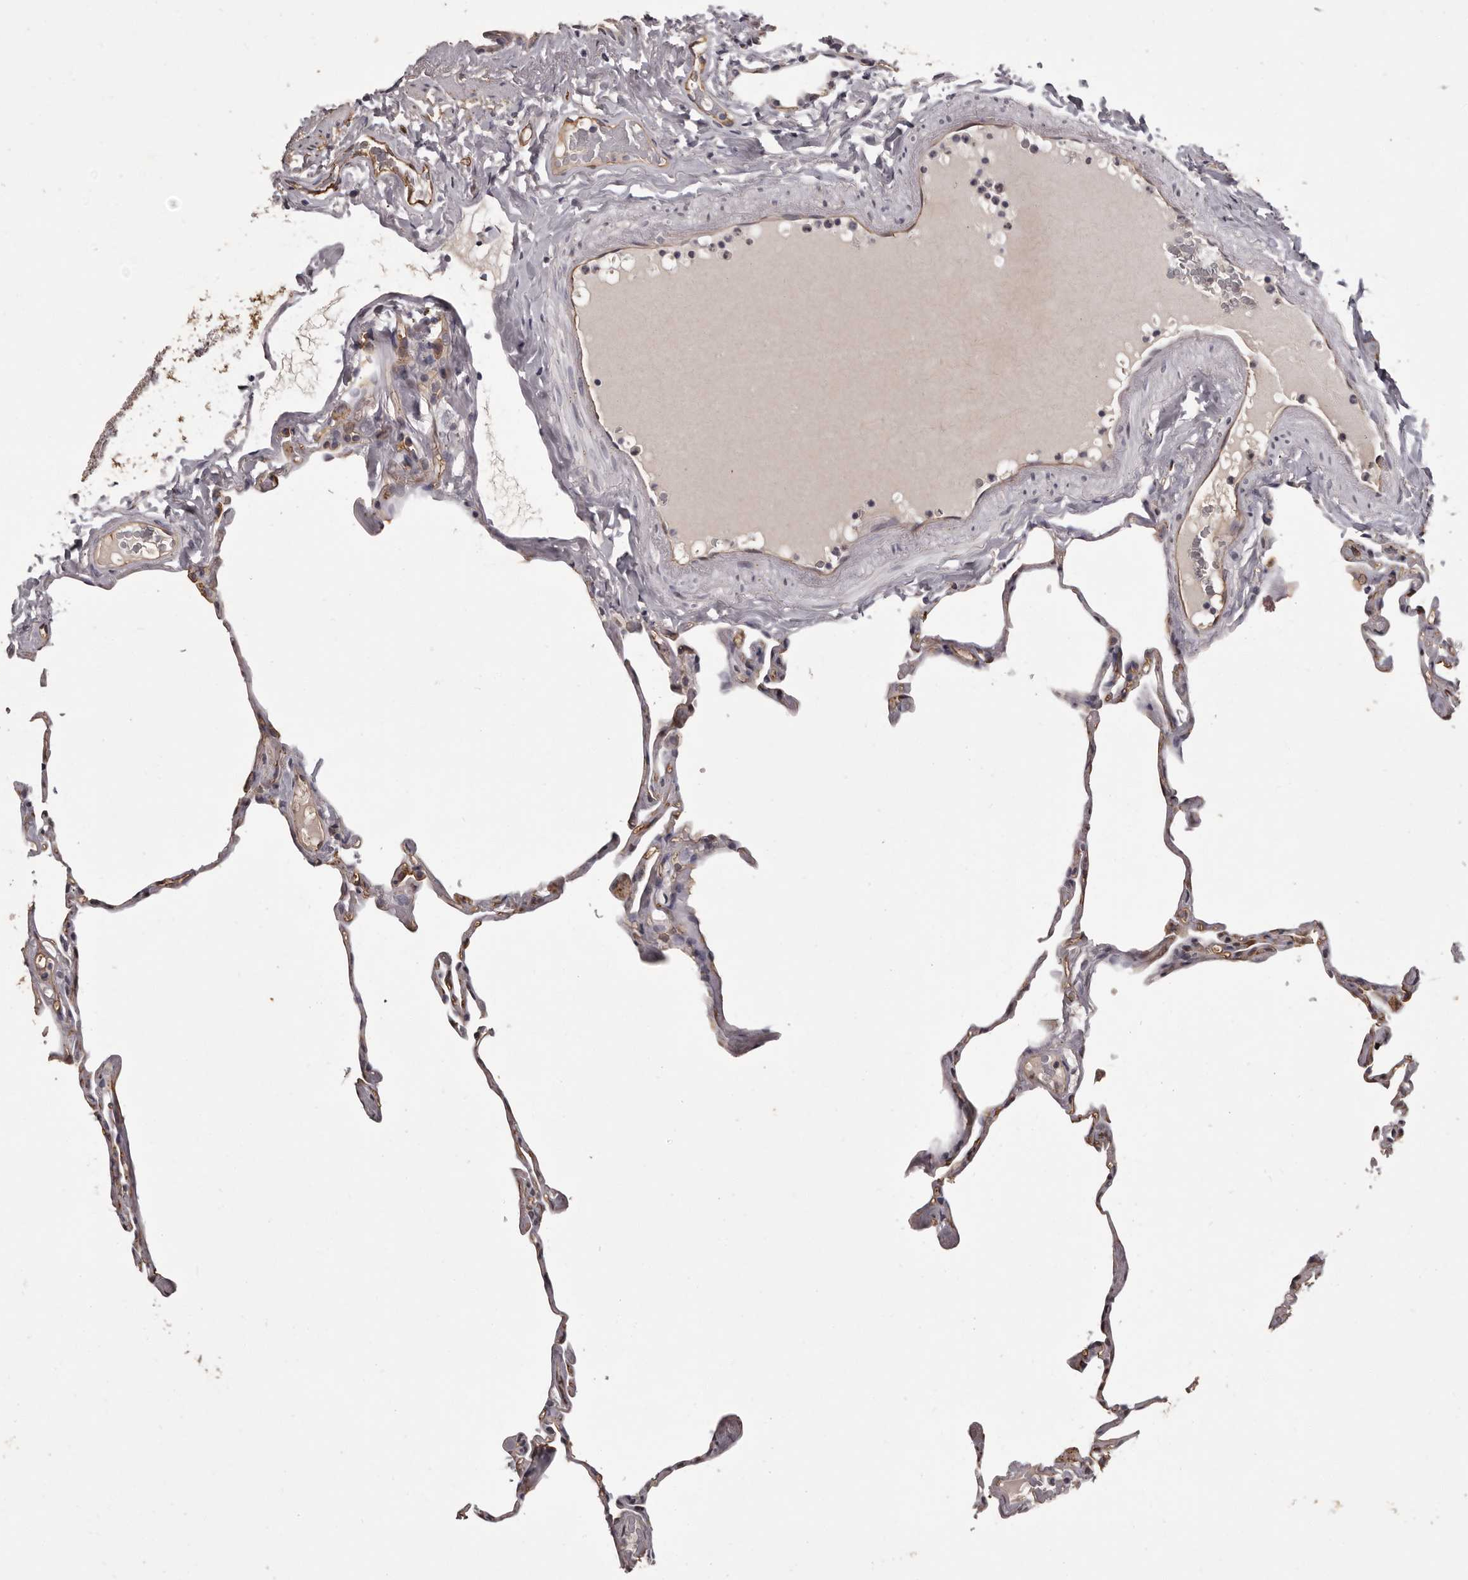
{"staining": {"intensity": "weak", "quantity": "<25%", "location": "cytoplasmic/membranous"}, "tissue": "lung", "cell_type": "Alveolar cells", "image_type": "normal", "snomed": [{"axis": "morphology", "description": "Normal tissue, NOS"}, {"axis": "topography", "description": "Lung"}], "caption": "Image shows no protein positivity in alveolar cells of unremarkable lung.", "gene": "GPR78", "patient": {"sex": "male", "age": 65}}